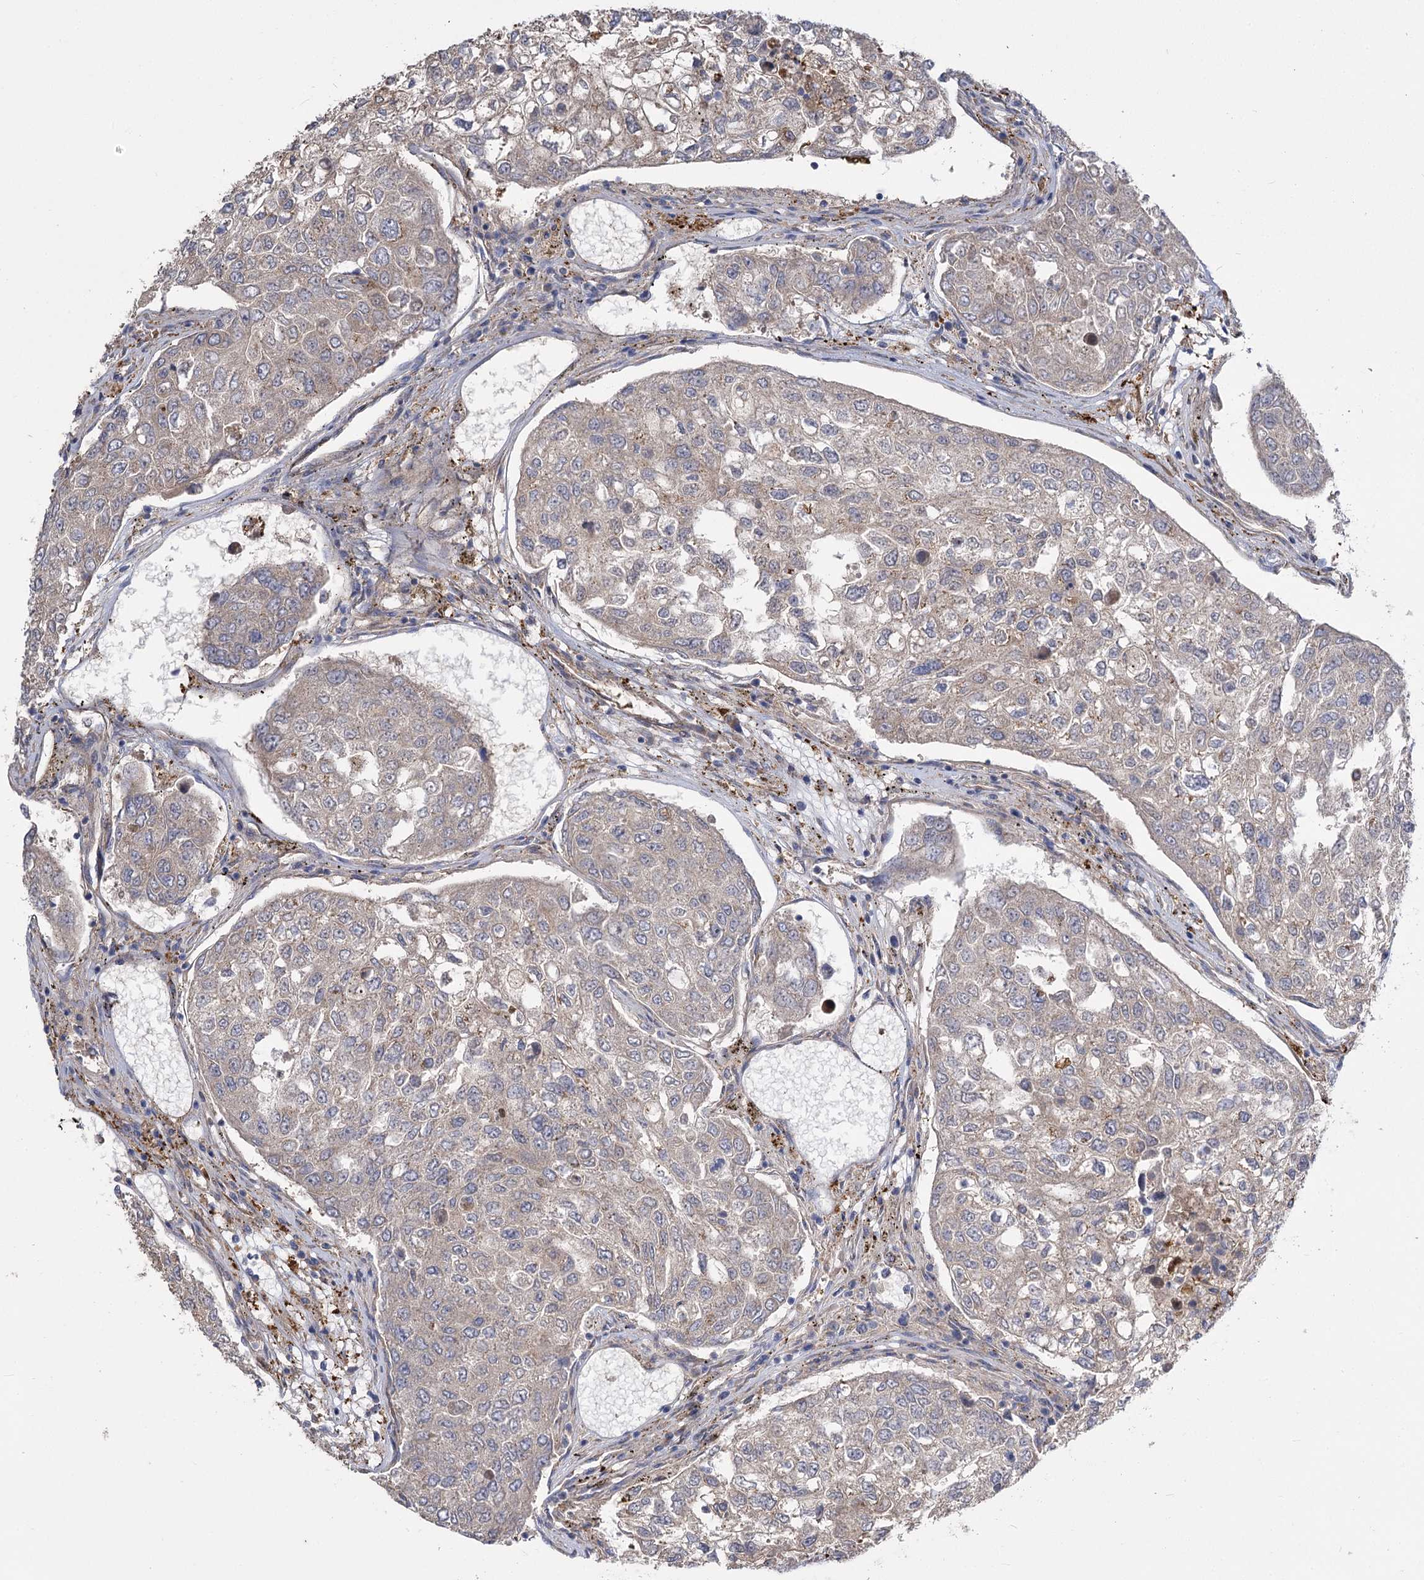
{"staining": {"intensity": "negative", "quantity": "none", "location": "none"}, "tissue": "urothelial cancer", "cell_type": "Tumor cells", "image_type": "cancer", "snomed": [{"axis": "morphology", "description": "Urothelial carcinoma, High grade"}, {"axis": "topography", "description": "Lymph node"}, {"axis": "topography", "description": "Urinary bladder"}], "caption": "Human urothelial cancer stained for a protein using immunohistochemistry exhibits no positivity in tumor cells.", "gene": "RMDN2", "patient": {"sex": "male", "age": 51}}